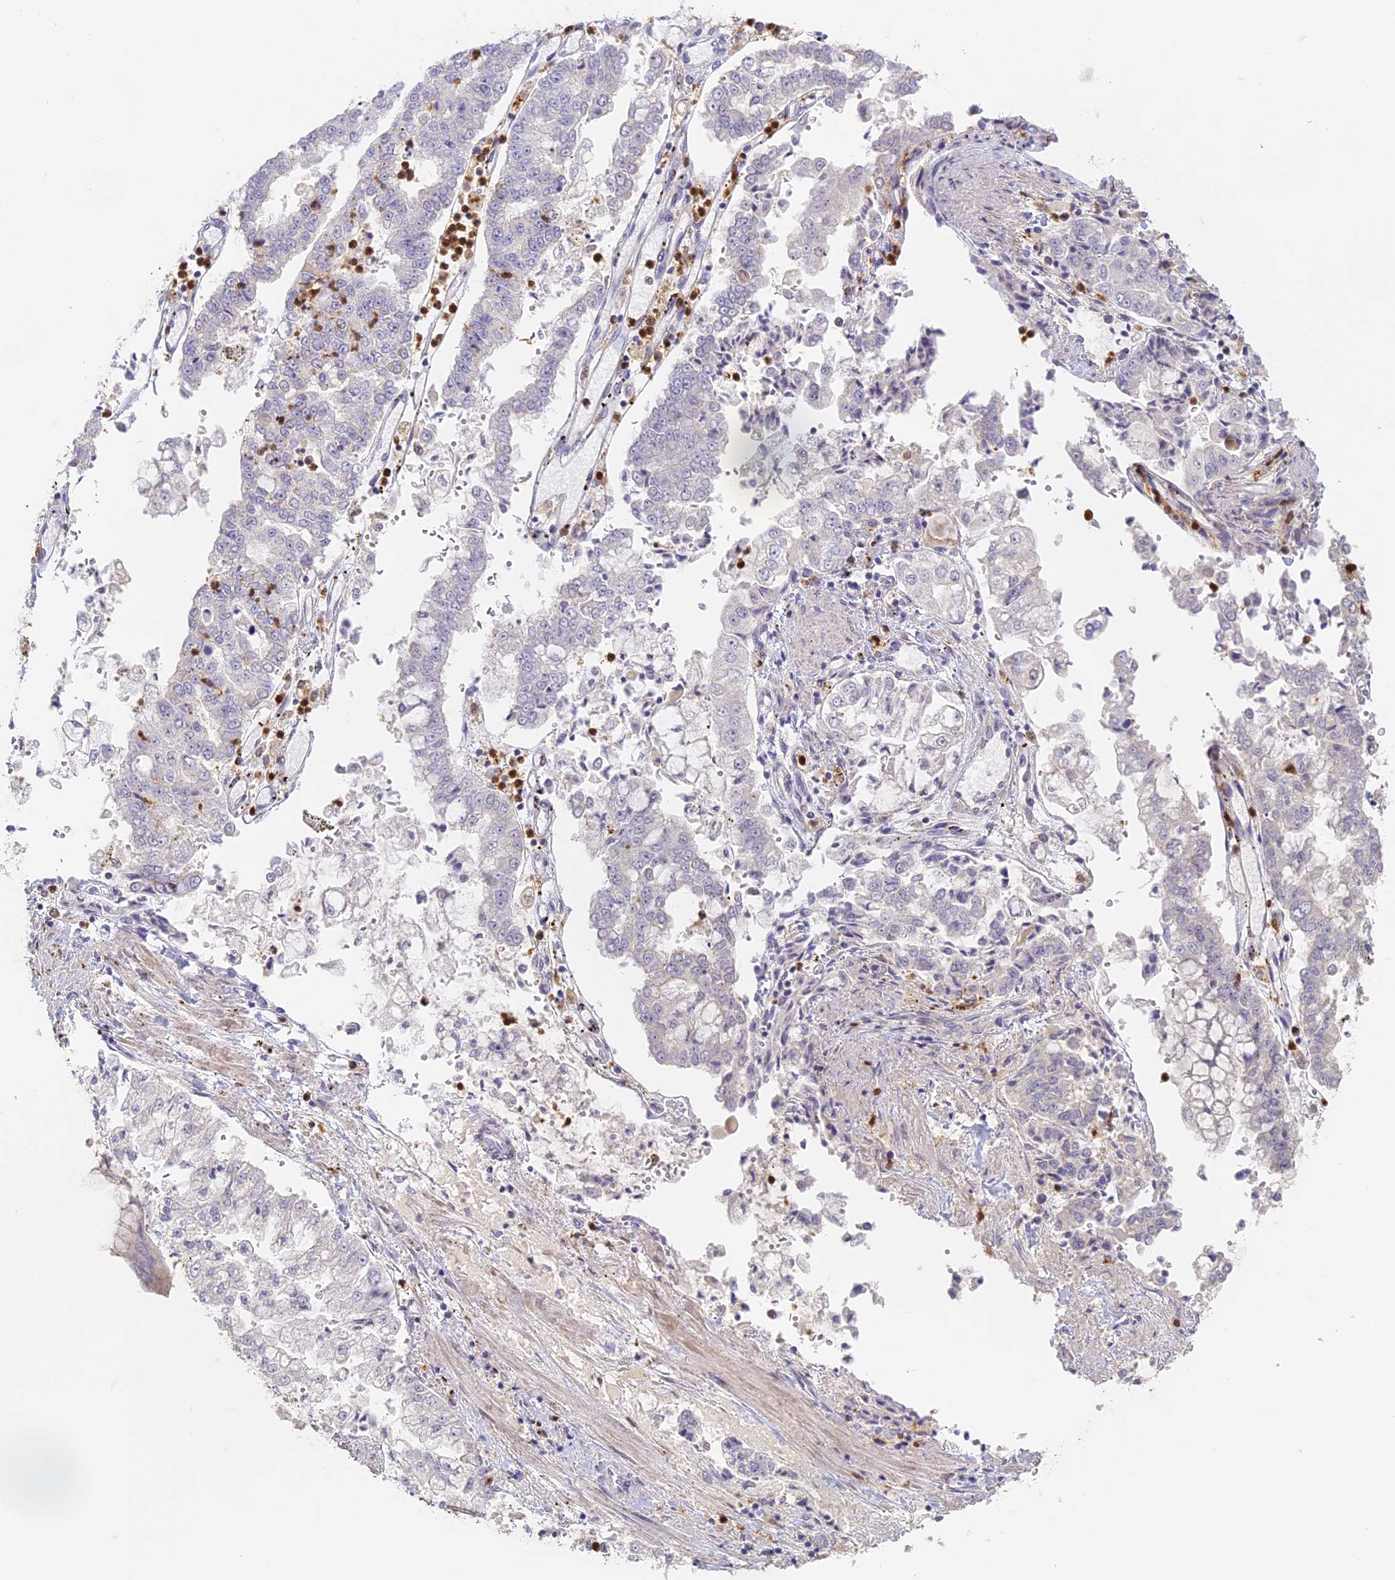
{"staining": {"intensity": "negative", "quantity": "none", "location": "none"}, "tissue": "stomach cancer", "cell_type": "Tumor cells", "image_type": "cancer", "snomed": [{"axis": "morphology", "description": "Adenocarcinoma, NOS"}, {"axis": "topography", "description": "Stomach"}], "caption": "The immunohistochemistry histopathology image has no significant staining in tumor cells of stomach cancer tissue.", "gene": "NCF4", "patient": {"sex": "male", "age": 76}}